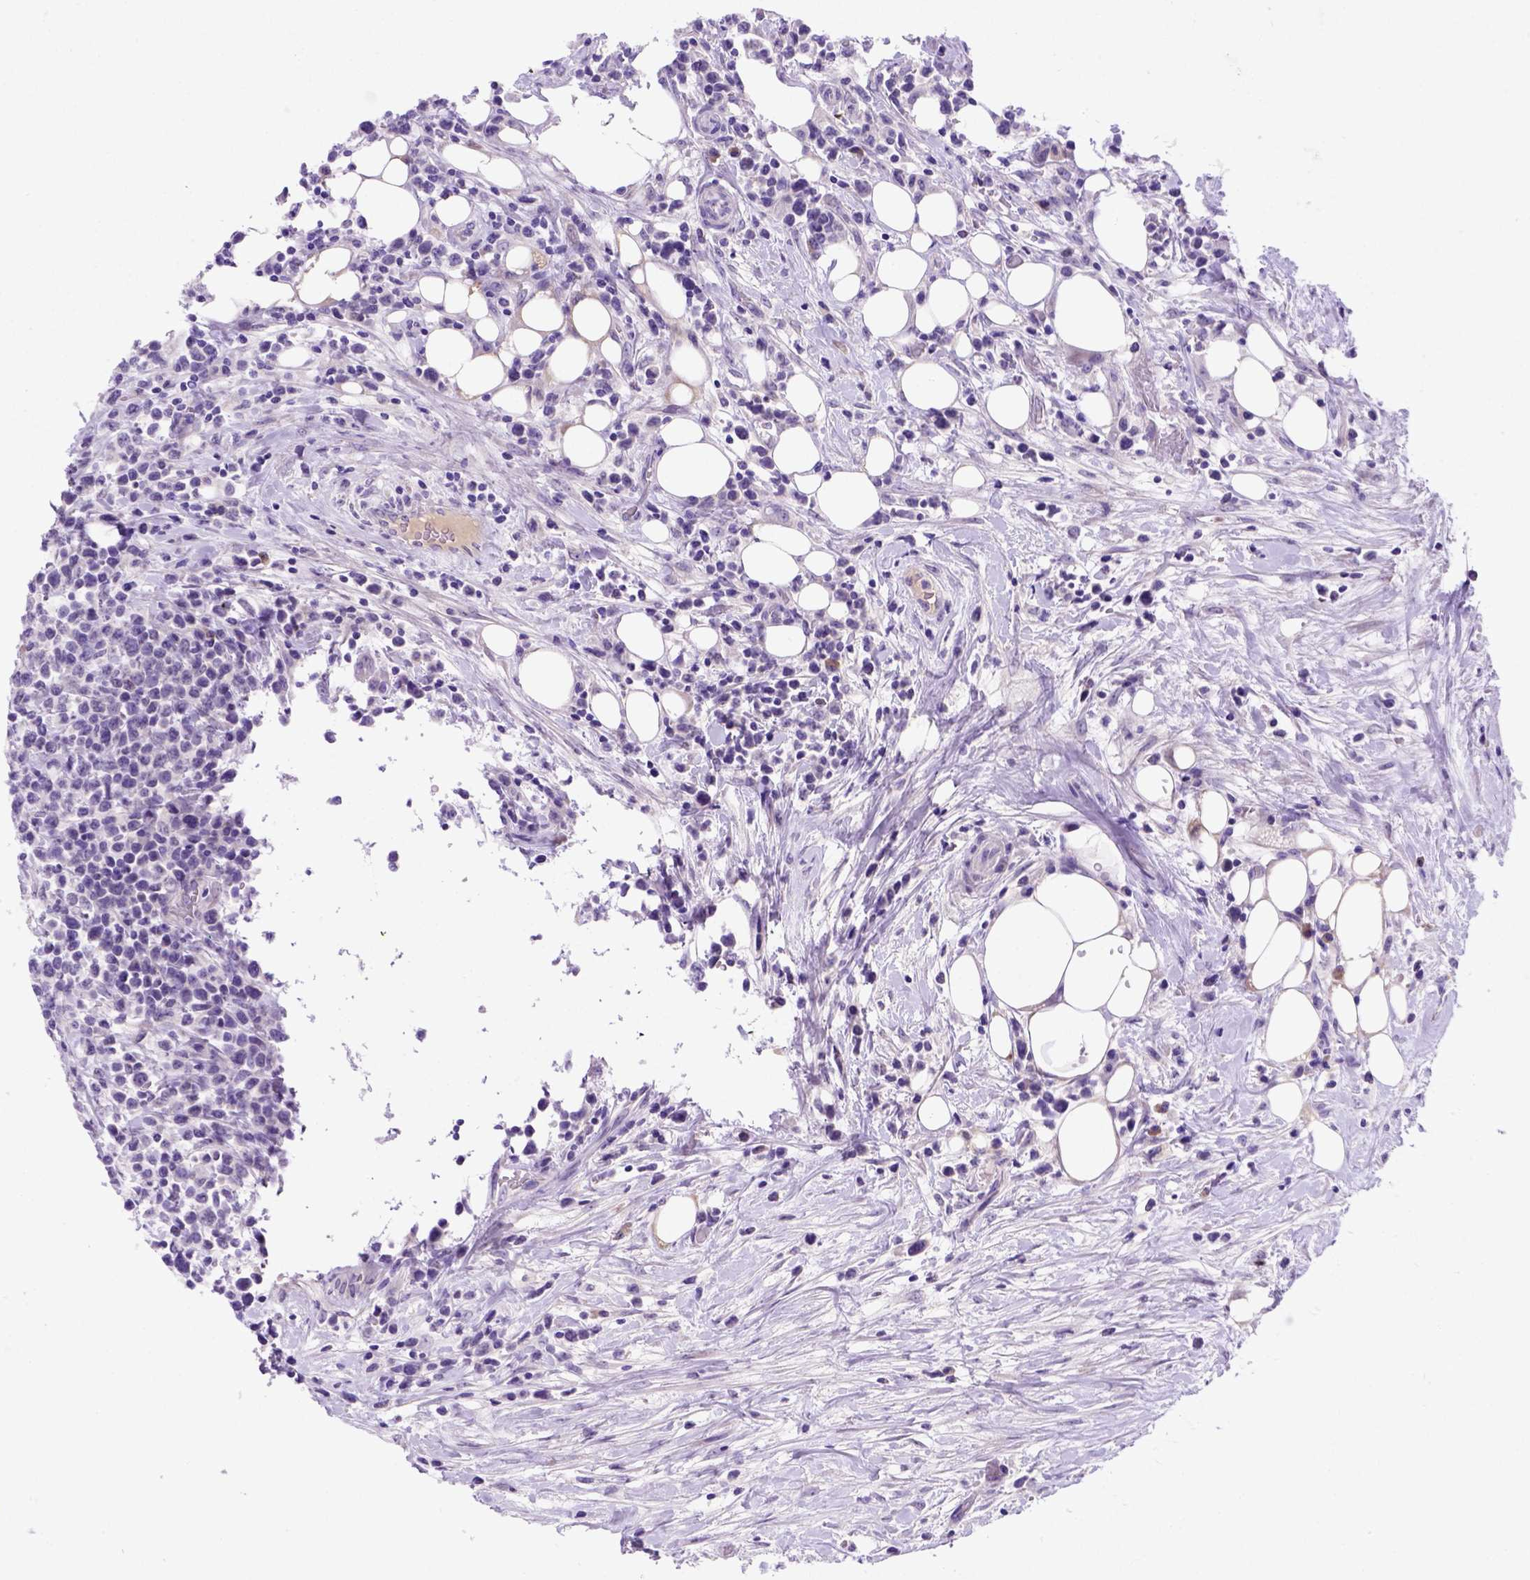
{"staining": {"intensity": "negative", "quantity": "none", "location": "none"}, "tissue": "lymphoma", "cell_type": "Tumor cells", "image_type": "cancer", "snomed": [{"axis": "morphology", "description": "Malignant lymphoma, non-Hodgkin's type, High grade"}, {"axis": "topography", "description": "Soft tissue"}], "caption": "The photomicrograph demonstrates no significant positivity in tumor cells of lymphoma.", "gene": "FAM81B", "patient": {"sex": "female", "age": 56}}